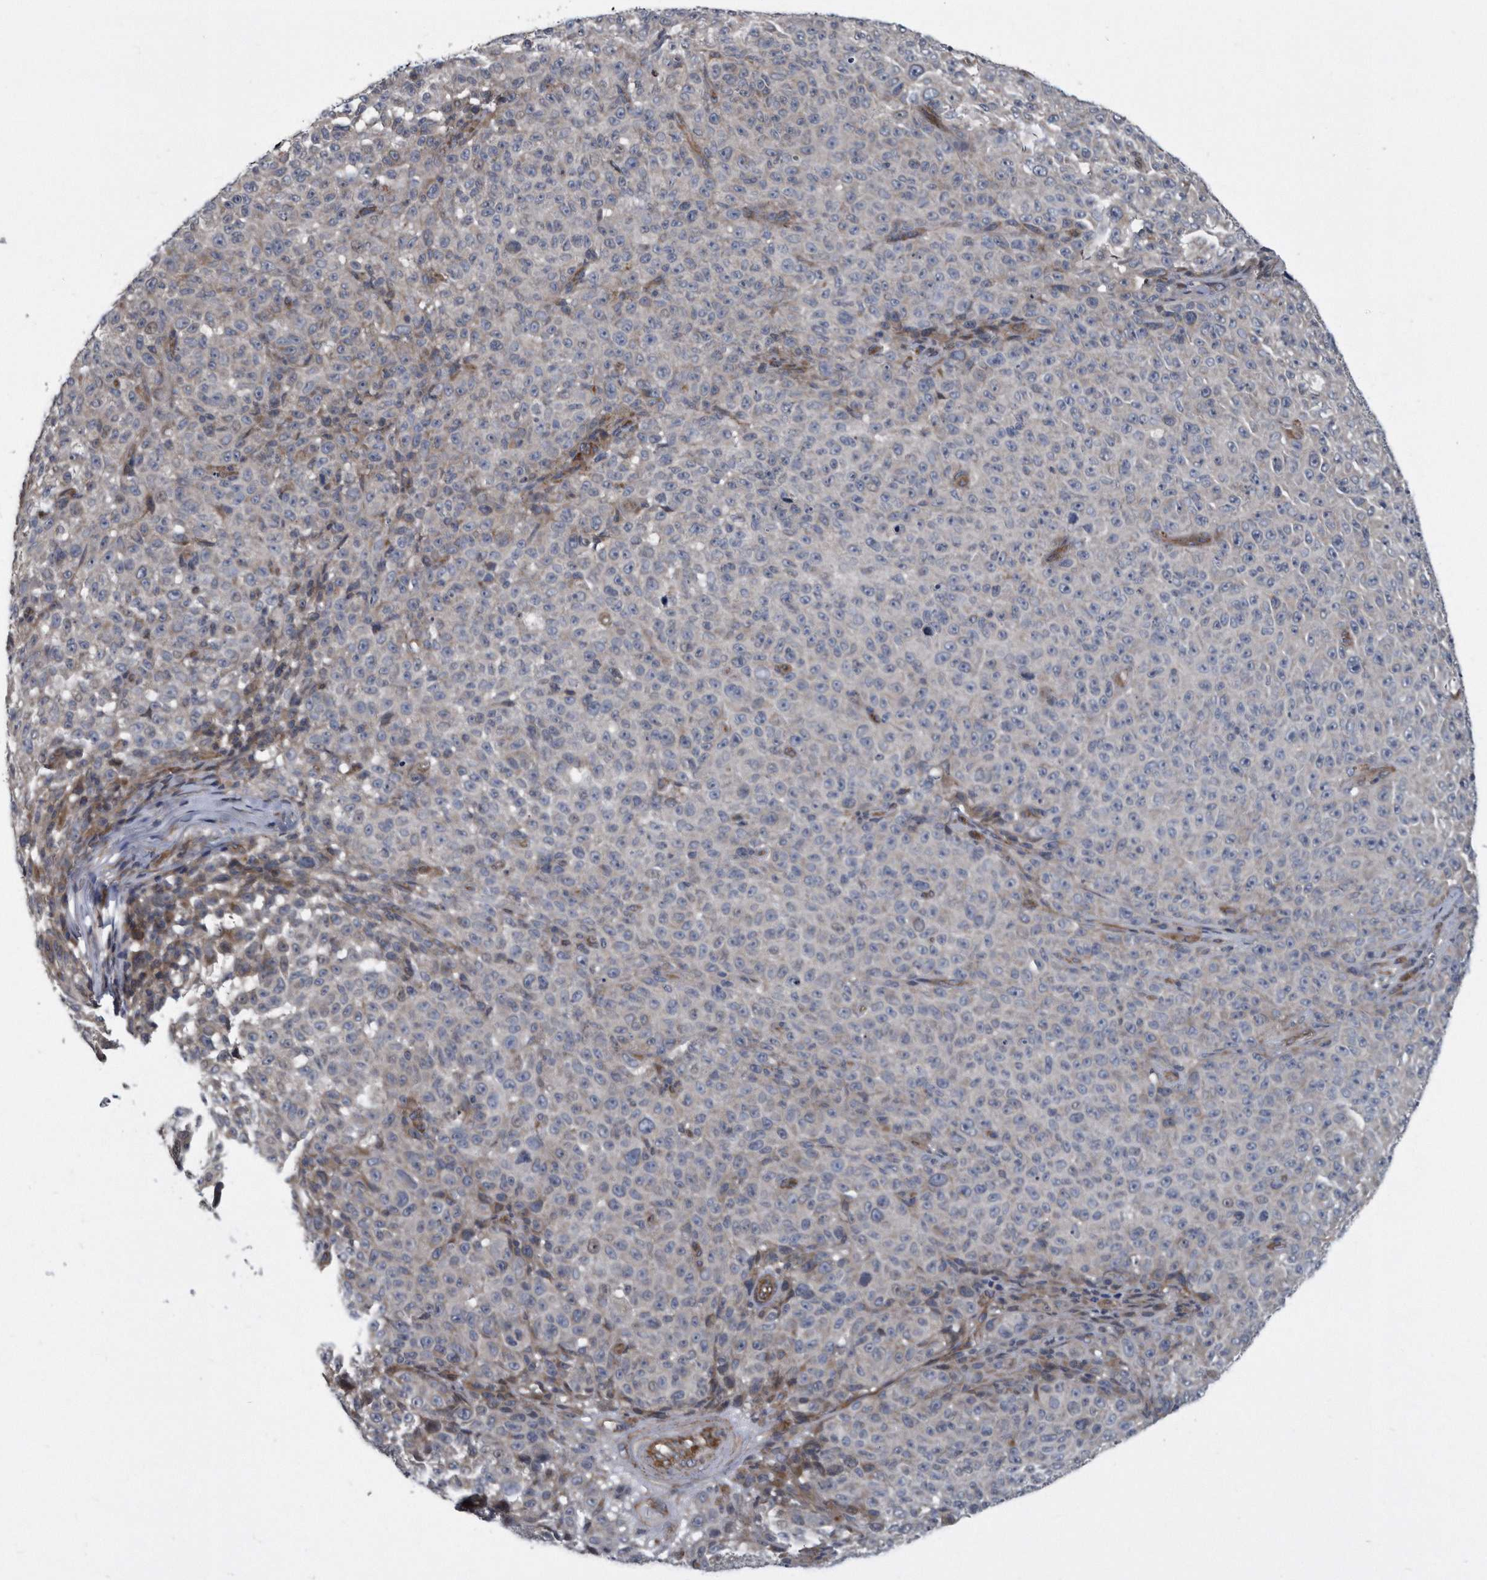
{"staining": {"intensity": "negative", "quantity": "none", "location": "none"}, "tissue": "melanoma", "cell_type": "Tumor cells", "image_type": "cancer", "snomed": [{"axis": "morphology", "description": "Malignant melanoma, NOS"}, {"axis": "topography", "description": "Skin"}], "caption": "Human melanoma stained for a protein using immunohistochemistry demonstrates no positivity in tumor cells.", "gene": "ARMCX1", "patient": {"sex": "female", "age": 82}}